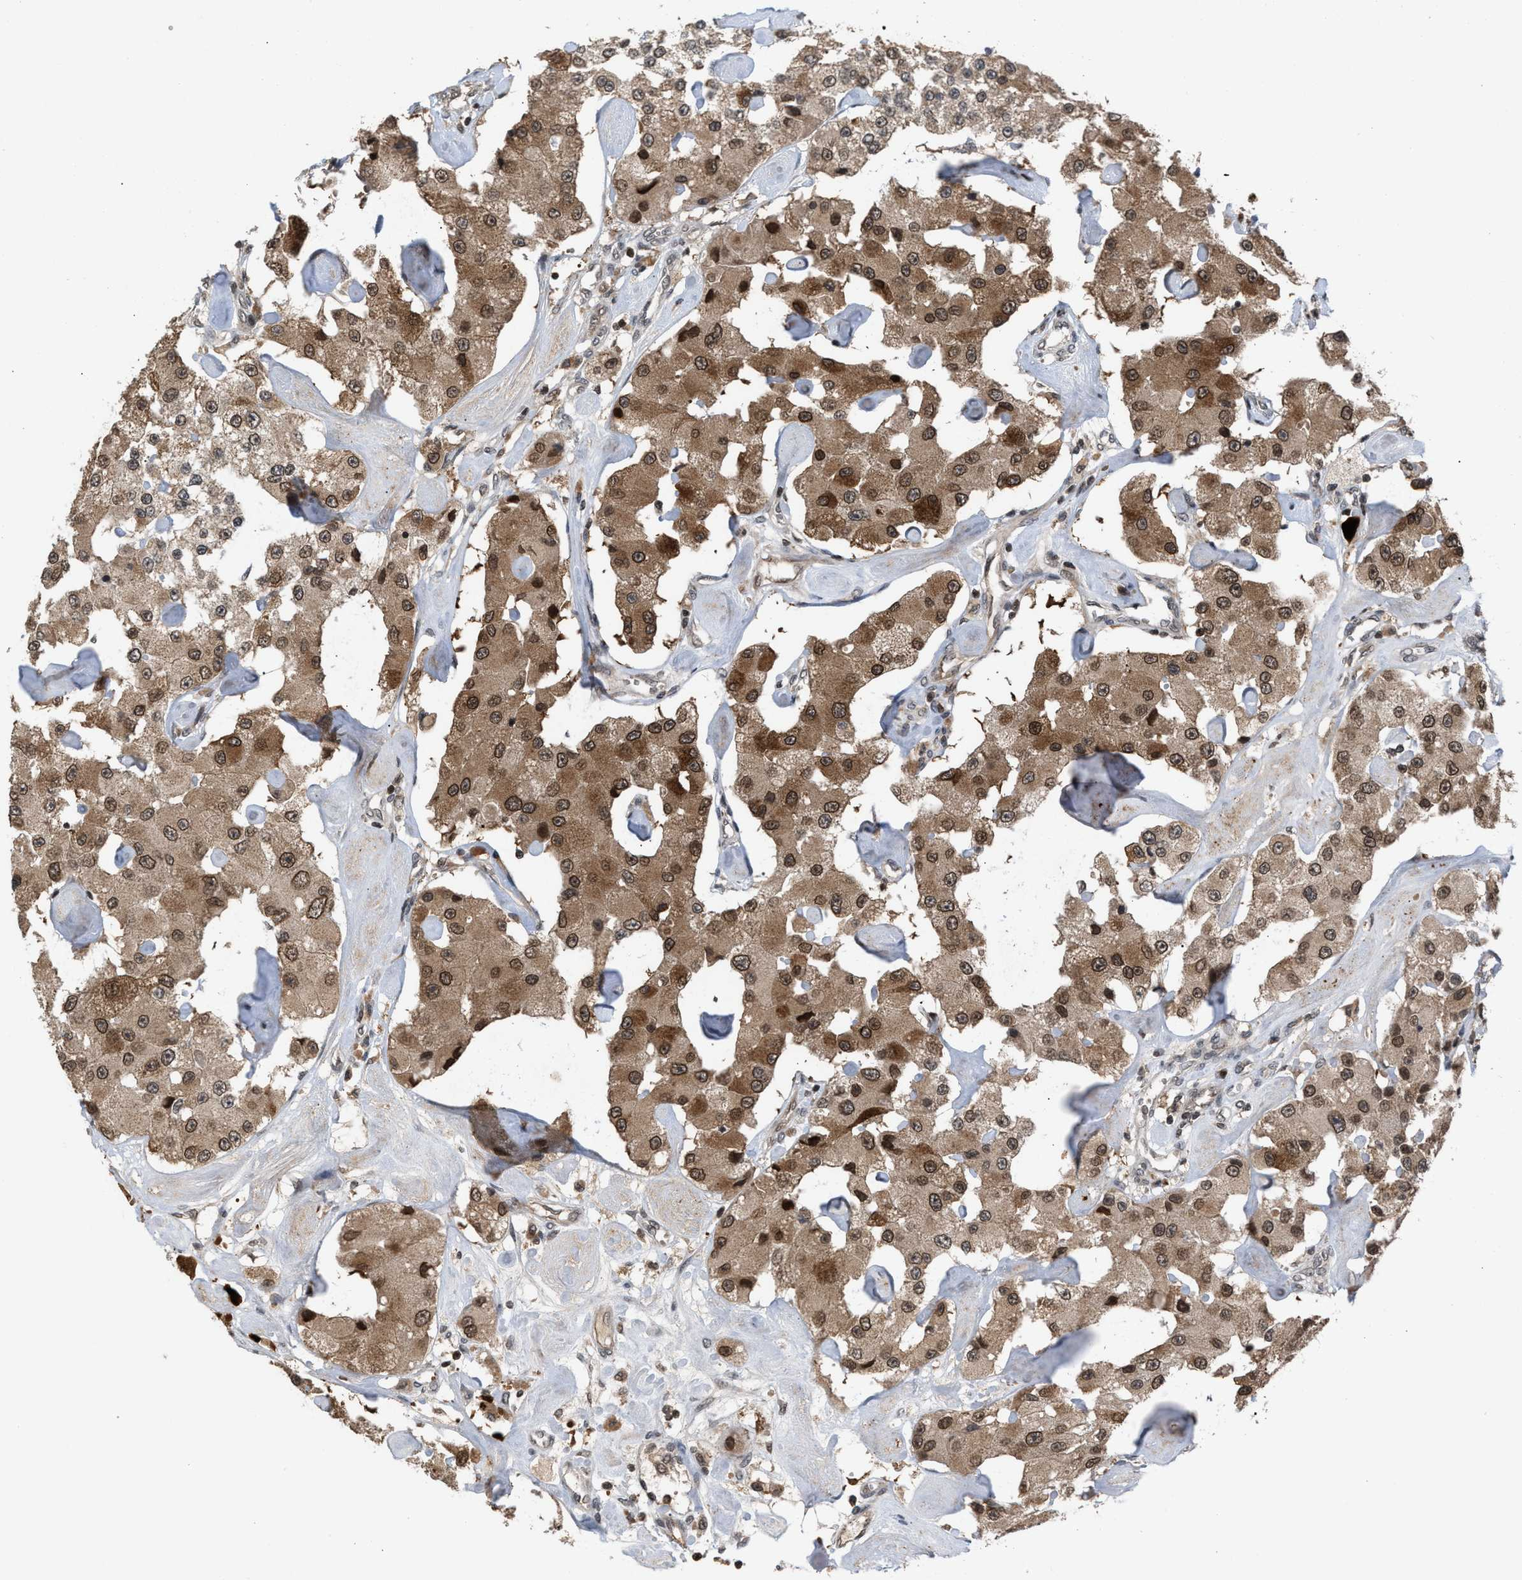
{"staining": {"intensity": "moderate", "quantity": ">75%", "location": "cytoplasmic/membranous,nuclear"}, "tissue": "carcinoid", "cell_type": "Tumor cells", "image_type": "cancer", "snomed": [{"axis": "morphology", "description": "Carcinoid, malignant, NOS"}, {"axis": "topography", "description": "Pancreas"}], "caption": "Immunohistochemical staining of carcinoid displays moderate cytoplasmic/membranous and nuclear protein positivity in approximately >75% of tumor cells. (DAB = brown stain, brightfield microscopy at high magnification).", "gene": "C9orf78", "patient": {"sex": "male", "age": 41}}